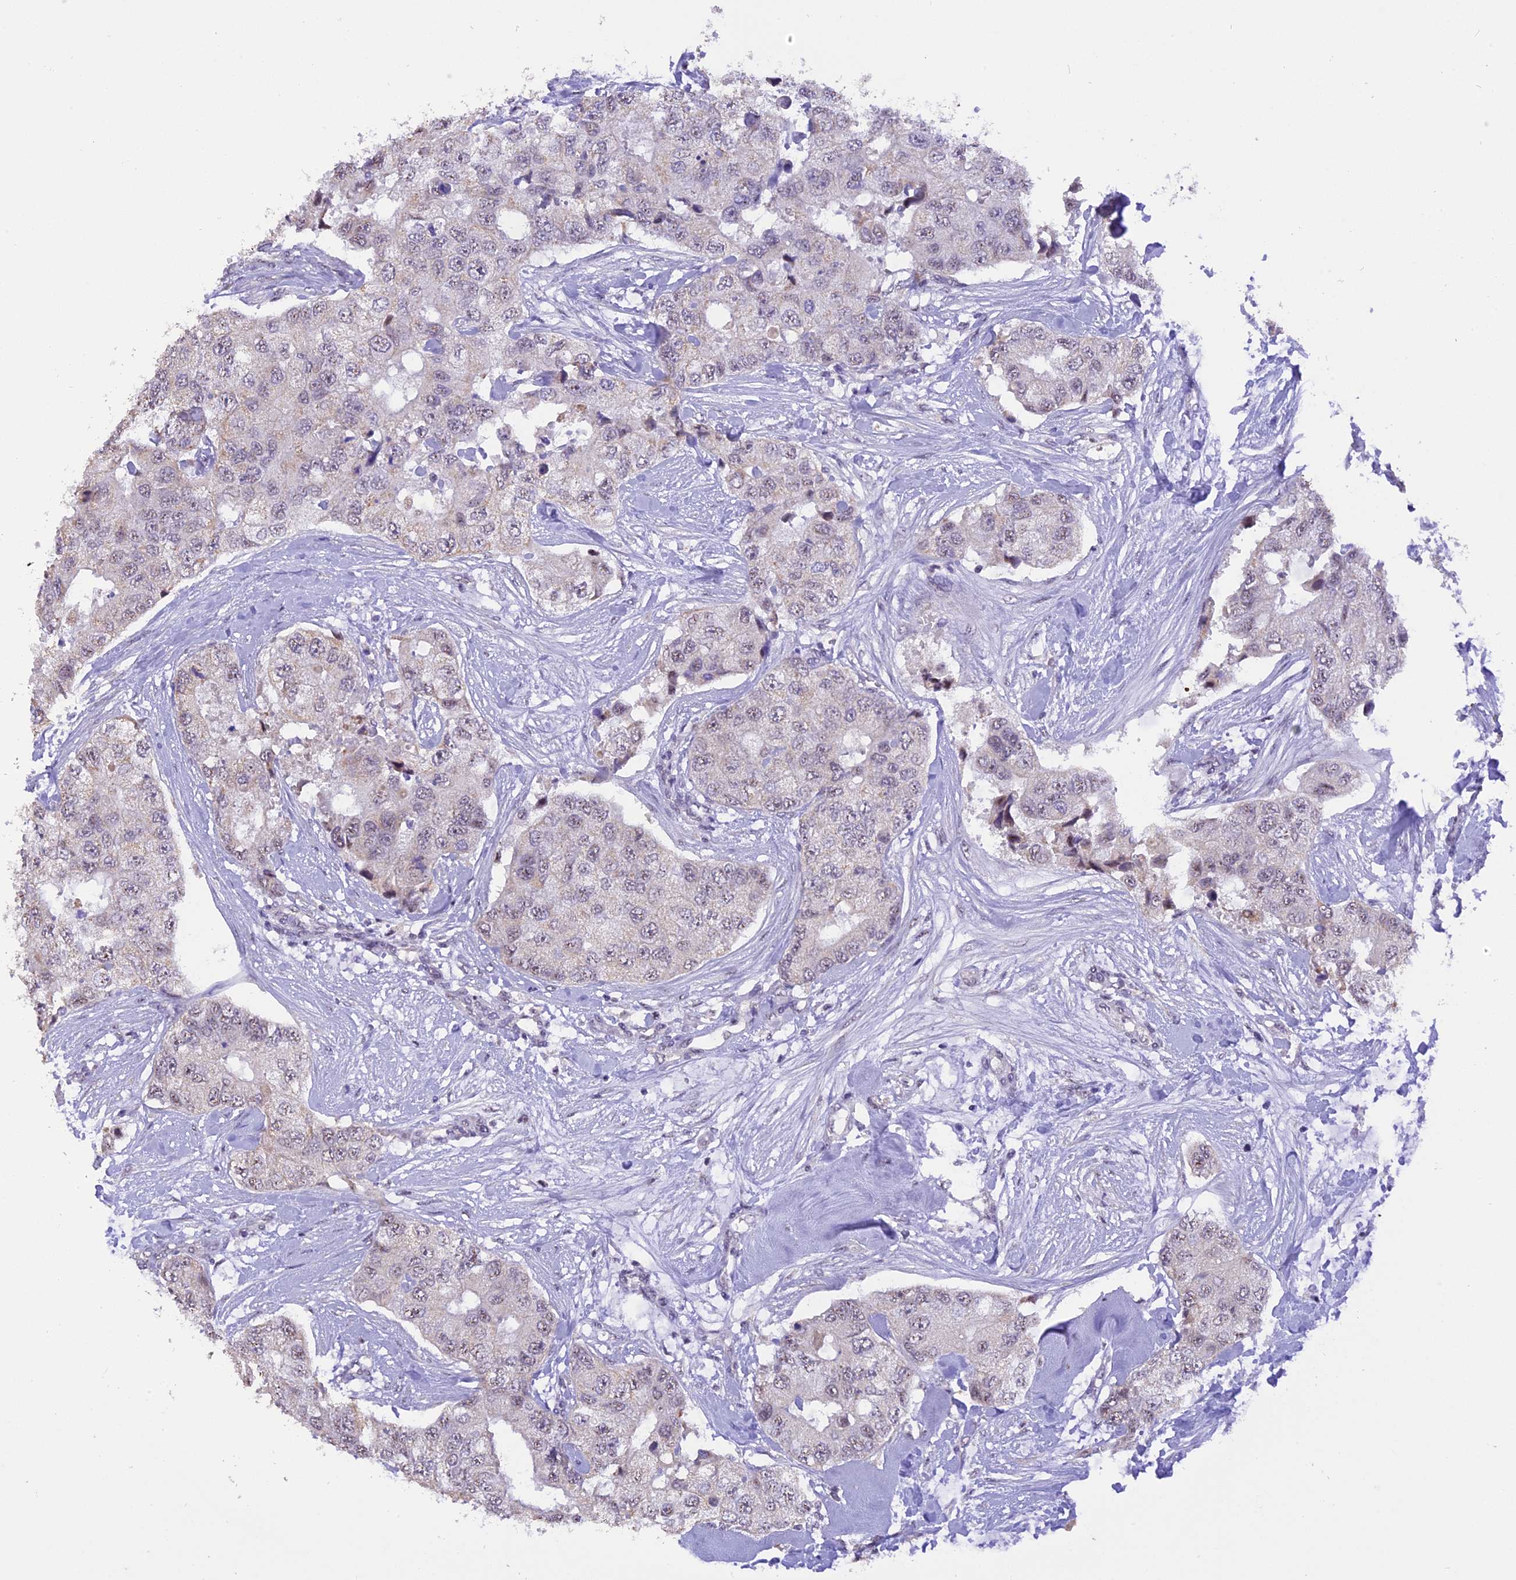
{"staining": {"intensity": "negative", "quantity": "none", "location": "none"}, "tissue": "breast cancer", "cell_type": "Tumor cells", "image_type": "cancer", "snomed": [{"axis": "morphology", "description": "Duct carcinoma"}, {"axis": "topography", "description": "Breast"}], "caption": "This is an immunohistochemistry (IHC) photomicrograph of breast infiltrating ductal carcinoma. There is no staining in tumor cells.", "gene": "AHSP", "patient": {"sex": "female", "age": 62}}